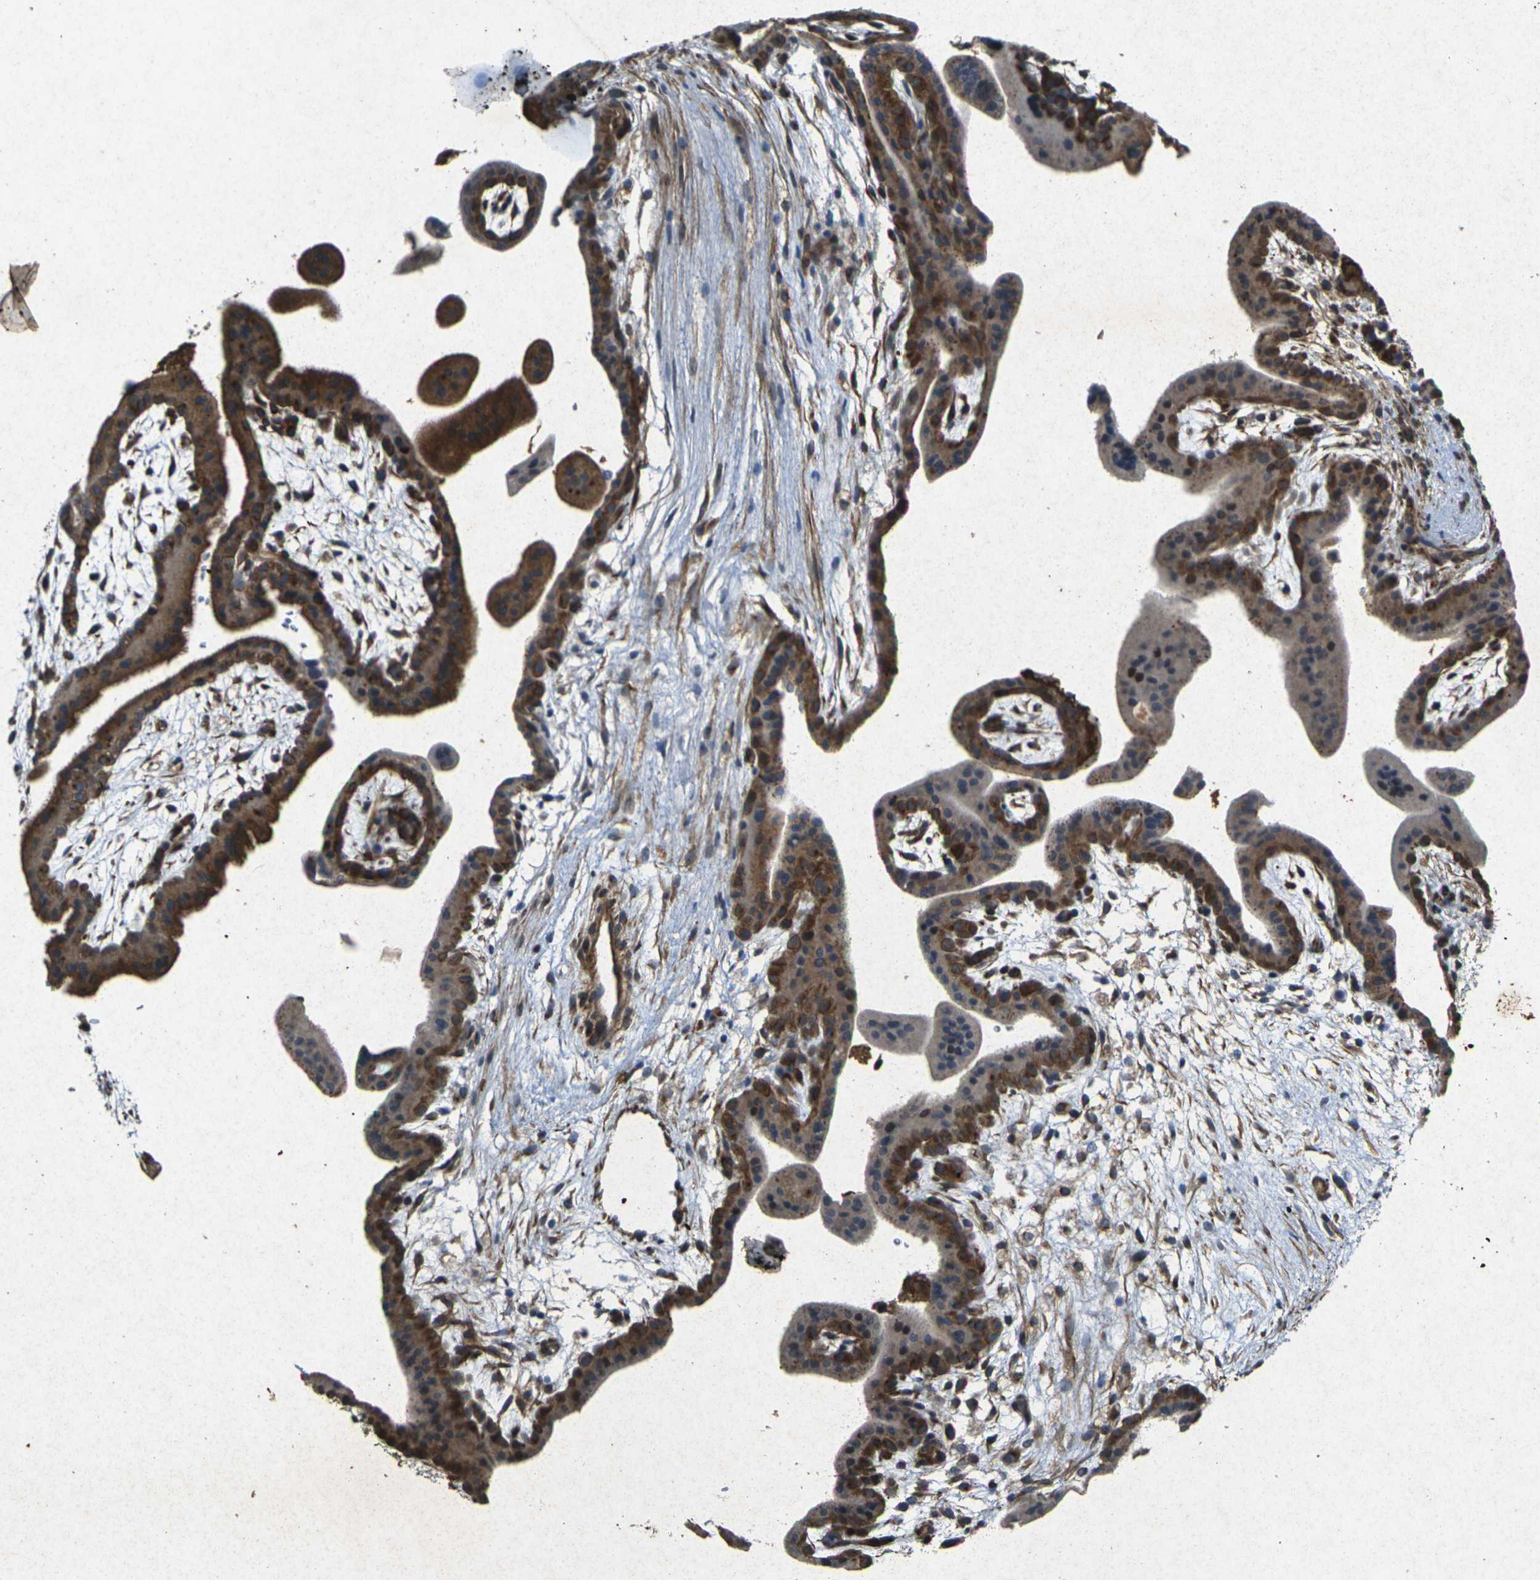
{"staining": {"intensity": "strong", "quantity": ">75%", "location": "cytoplasmic/membranous"}, "tissue": "placenta", "cell_type": "Trophoblastic cells", "image_type": "normal", "snomed": [{"axis": "morphology", "description": "Normal tissue, NOS"}, {"axis": "topography", "description": "Placenta"}], "caption": "Immunohistochemistry (IHC) micrograph of normal placenta: placenta stained using immunohistochemistry (IHC) demonstrates high levels of strong protein expression localized specifically in the cytoplasmic/membranous of trophoblastic cells, appearing as a cytoplasmic/membranous brown color.", "gene": "RGMA", "patient": {"sex": "female", "age": 35}}